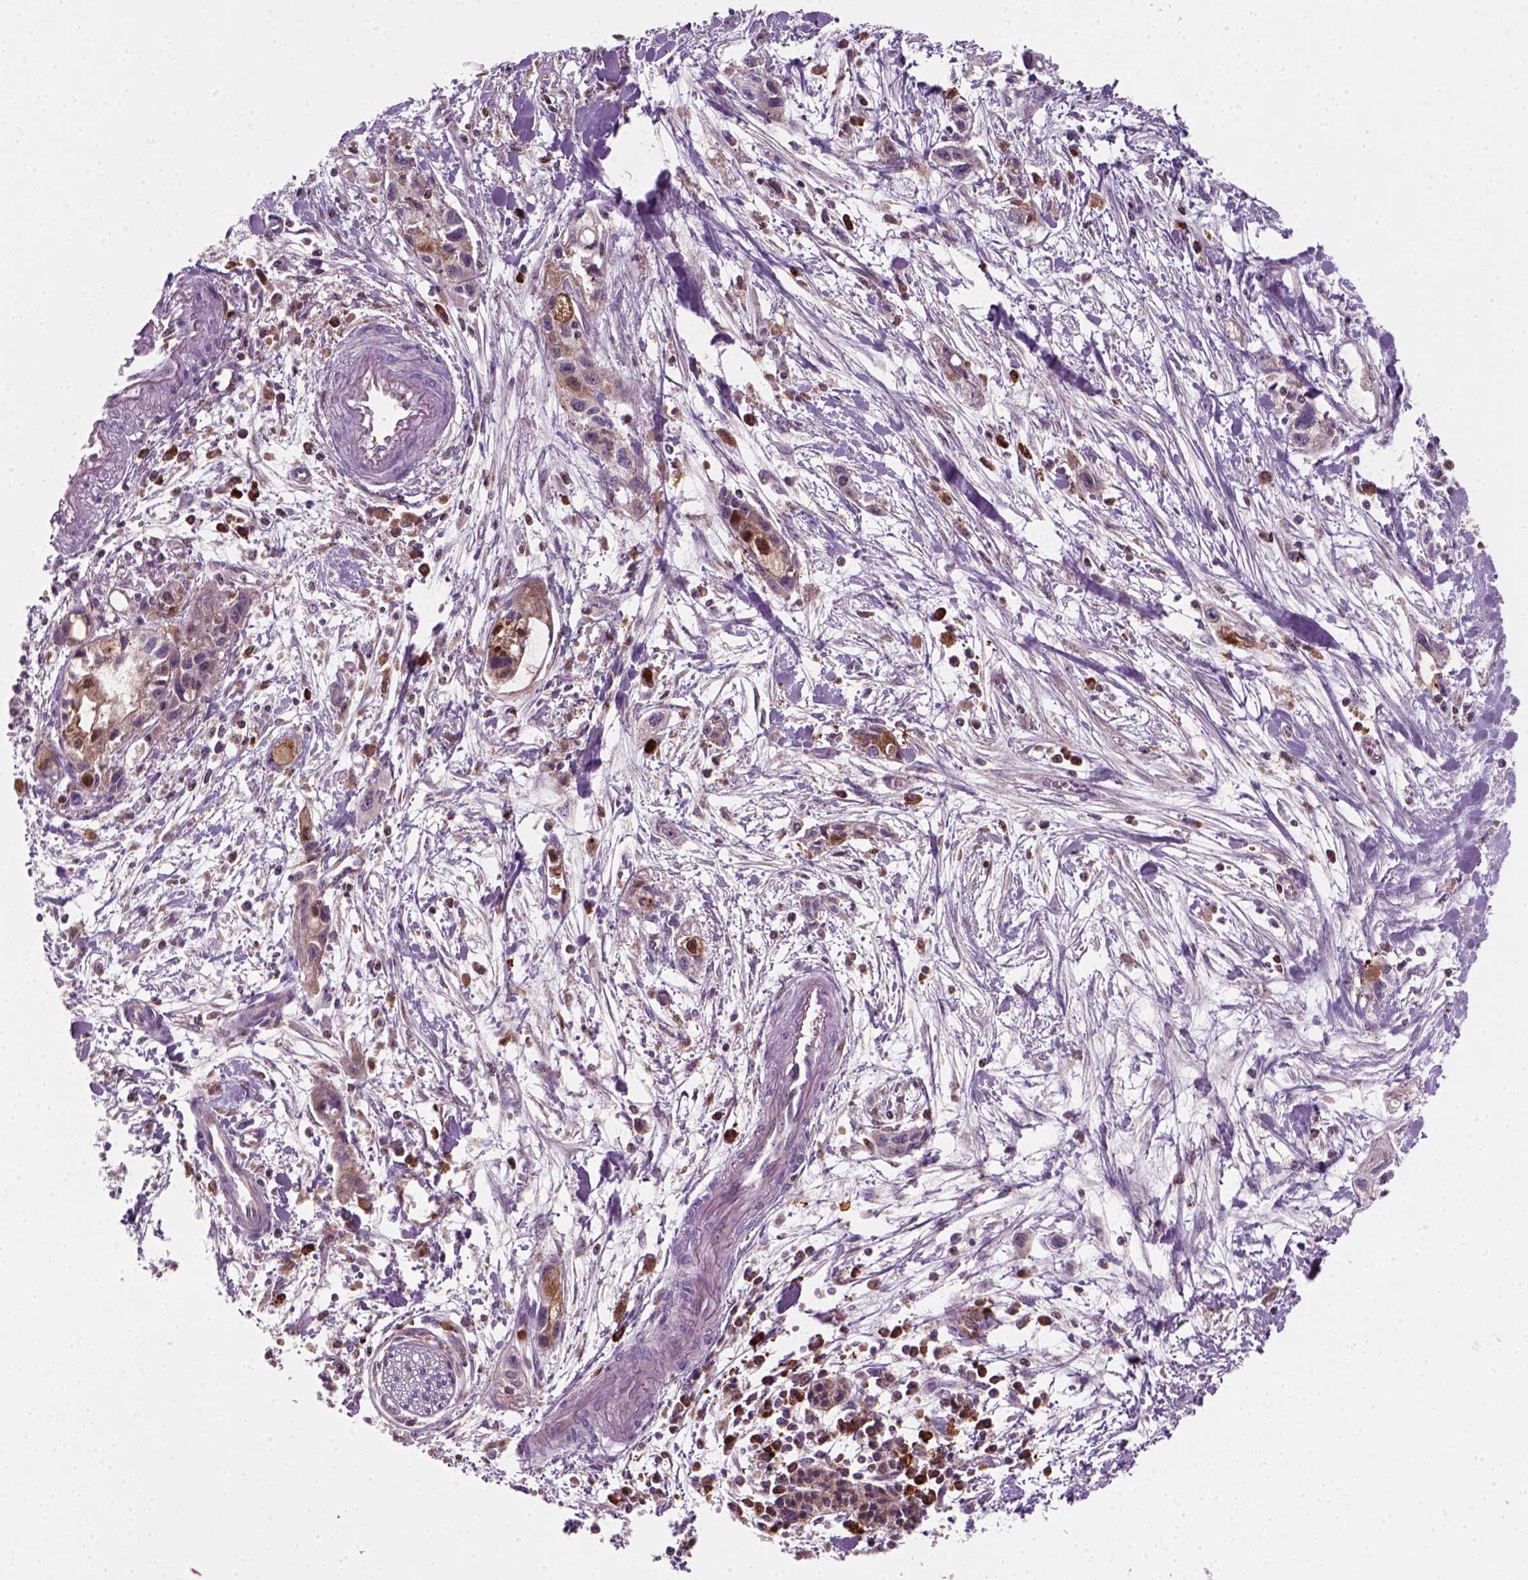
{"staining": {"intensity": "weak", "quantity": "<25%", "location": "cytoplasmic/membranous"}, "tissue": "pancreatic cancer", "cell_type": "Tumor cells", "image_type": "cancer", "snomed": [{"axis": "morphology", "description": "Adenocarcinoma, NOS"}, {"axis": "topography", "description": "Pancreas"}], "caption": "Tumor cells are negative for brown protein staining in pancreatic cancer (adenocarcinoma).", "gene": "NUDT16L1", "patient": {"sex": "female", "age": 61}}